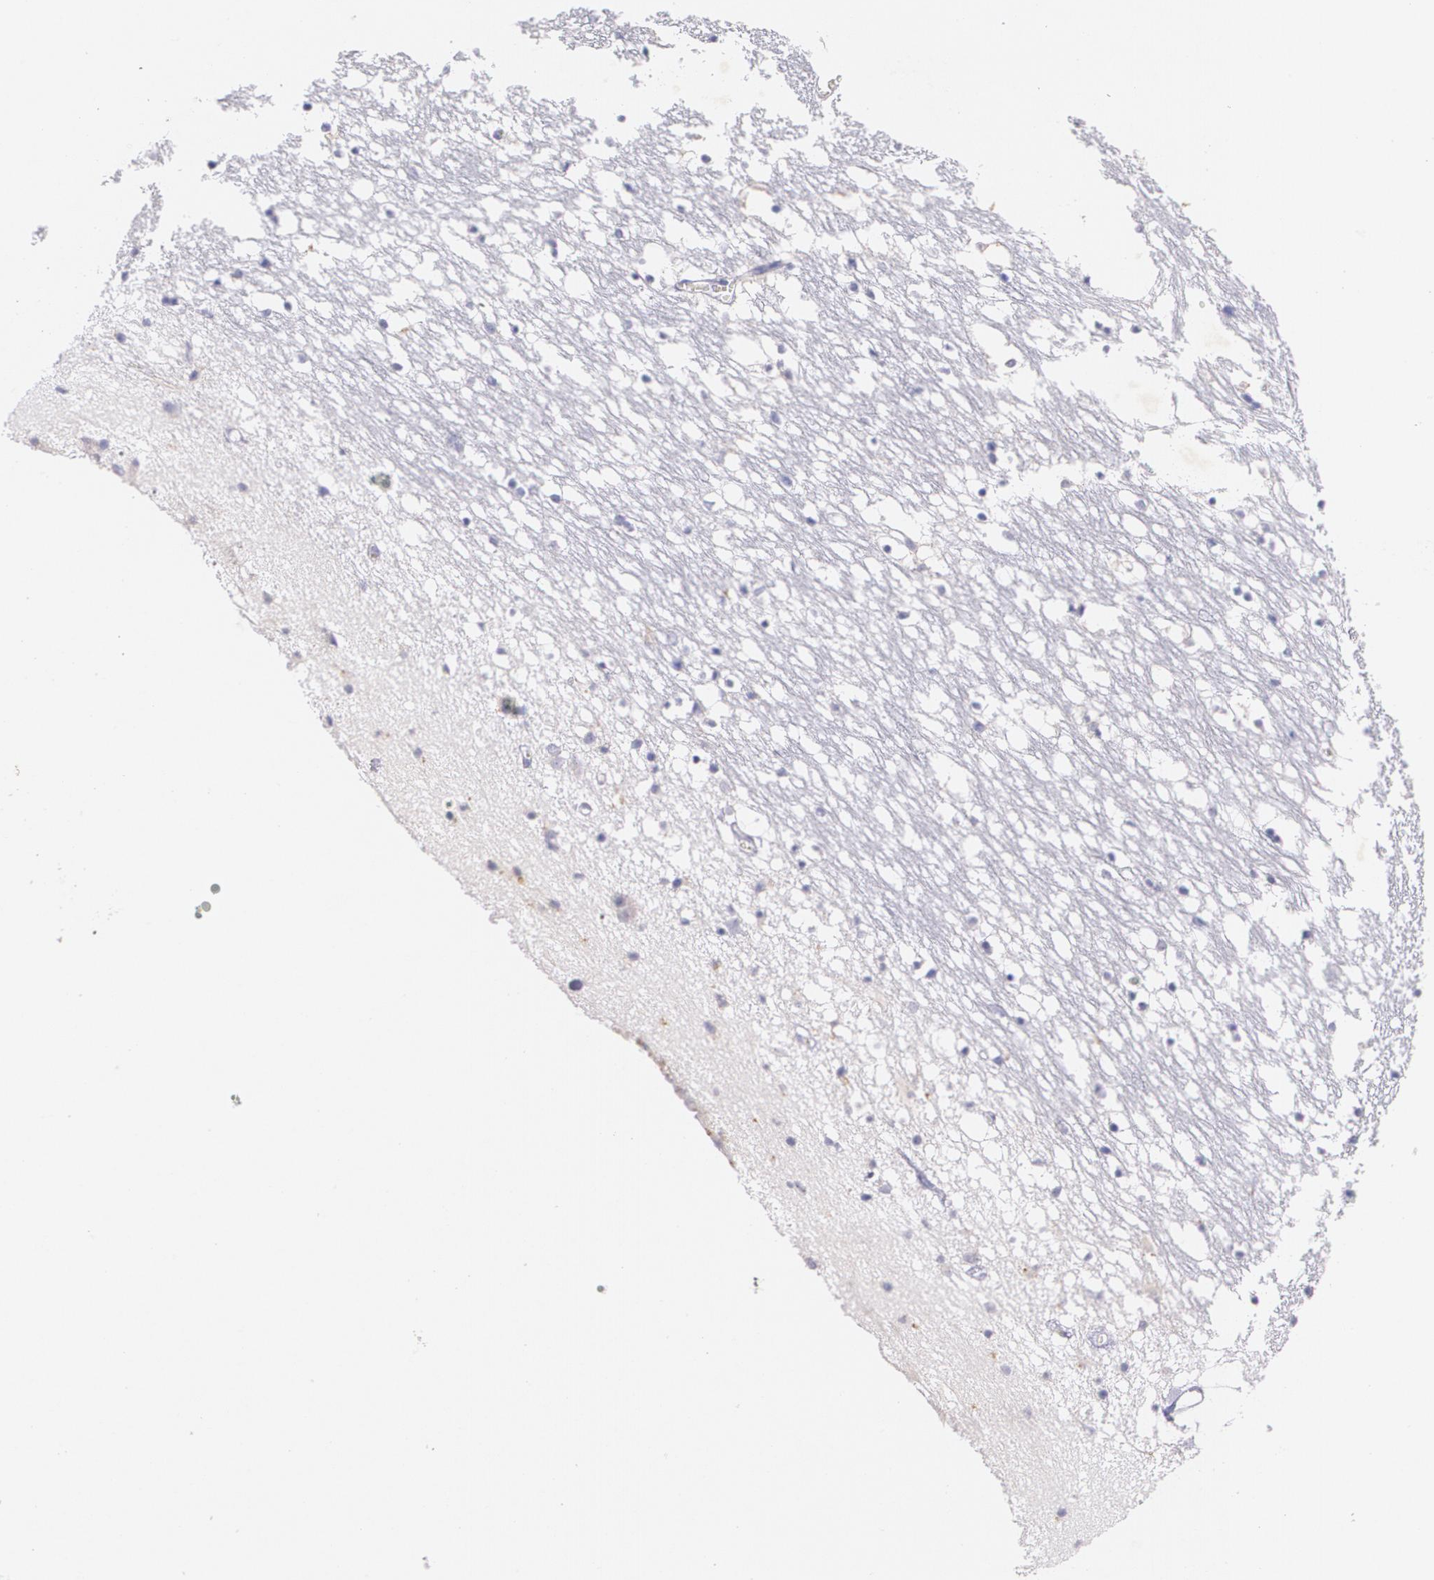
{"staining": {"intensity": "negative", "quantity": "none", "location": "none"}, "tissue": "caudate", "cell_type": "Glial cells", "image_type": "normal", "snomed": [{"axis": "morphology", "description": "Normal tissue, NOS"}, {"axis": "topography", "description": "Lateral ventricle wall"}], "caption": "High magnification brightfield microscopy of normal caudate stained with DAB (3,3'-diaminobenzidine) (brown) and counterstained with hematoxylin (blue): glial cells show no significant expression. (DAB immunohistochemistry (IHC) with hematoxylin counter stain).", "gene": "TM4SF1", "patient": {"sex": "male", "age": 45}}